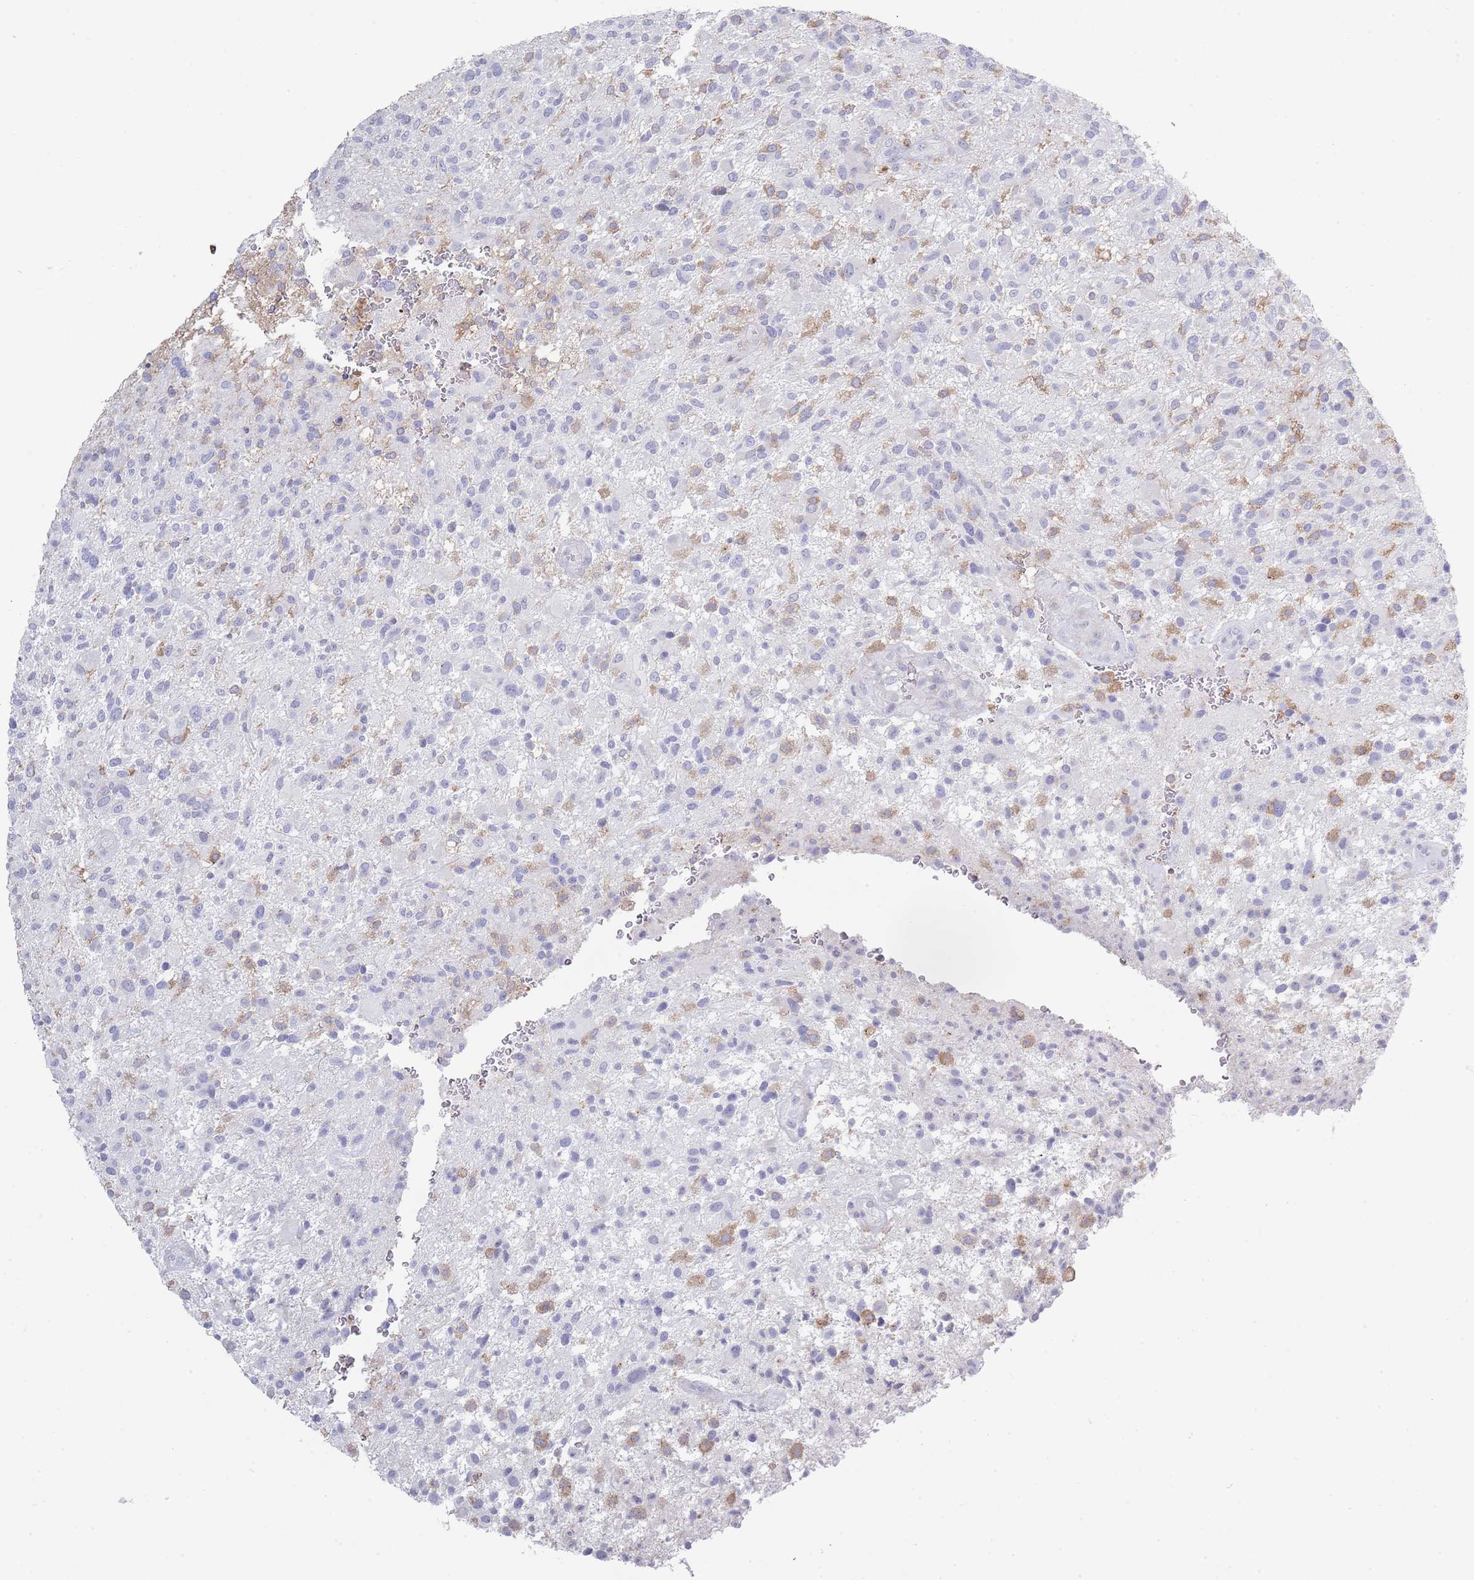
{"staining": {"intensity": "negative", "quantity": "none", "location": "none"}, "tissue": "glioma", "cell_type": "Tumor cells", "image_type": "cancer", "snomed": [{"axis": "morphology", "description": "Glioma, malignant, High grade"}, {"axis": "topography", "description": "Brain"}], "caption": "Immunohistochemistry (IHC) image of neoplastic tissue: human glioma stained with DAB (3,3'-diaminobenzidine) displays no significant protein expression in tumor cells. The staining was performed using DAB (3,3'-diaminobenzidine) to visualize the protein expression in brown, while the nuclei were stained in blue with hematoxylin (Magnification: 20x).", "gene": "LPXN", "patient": {"sex": "male", "age": 47}}